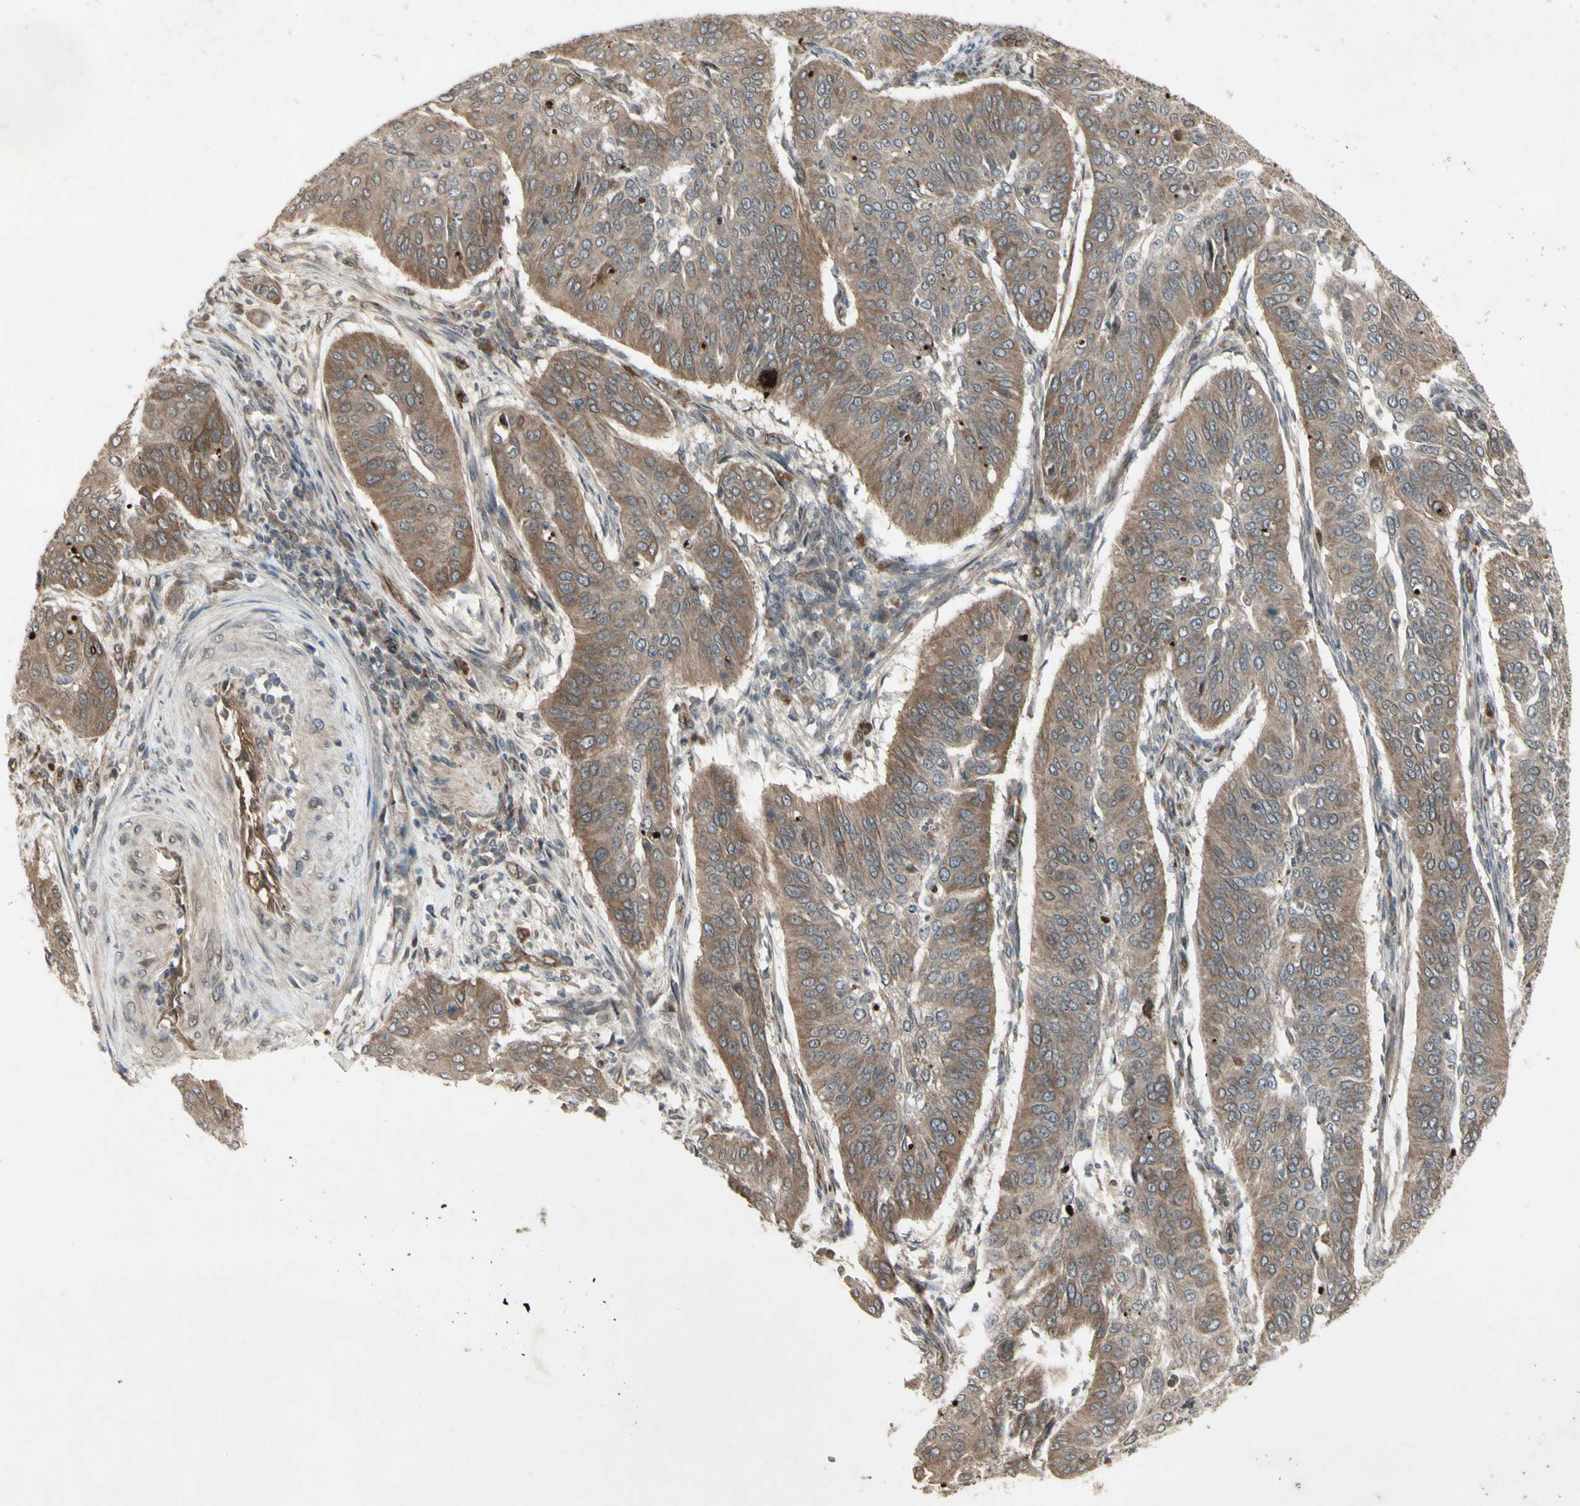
{"staining": {"intensity": "weak", "quantity": ">75%", "location": "cytoplasmic/membranous"}, "tissue": "cervical cancer", "cell_type": "Tumor cells", "image_type": "cancer", "snomed": [{"axis": "morphology", "description": "Normal tissue, NOS"}, {"axis": "morphology", "description": "Squamous cell carcinoma, NOS"}, {"axis": "topography", "description": "Cervix"}], "caption": "DAB (3,3'-diaminobenzidine) immunohistochemical staining of cervical cancer shows weak cytoplasmic/membranous protein staining in about >75% of tumor cells.", "gene": "JAG1", "patient": {"sex": "female", "age": 39}}